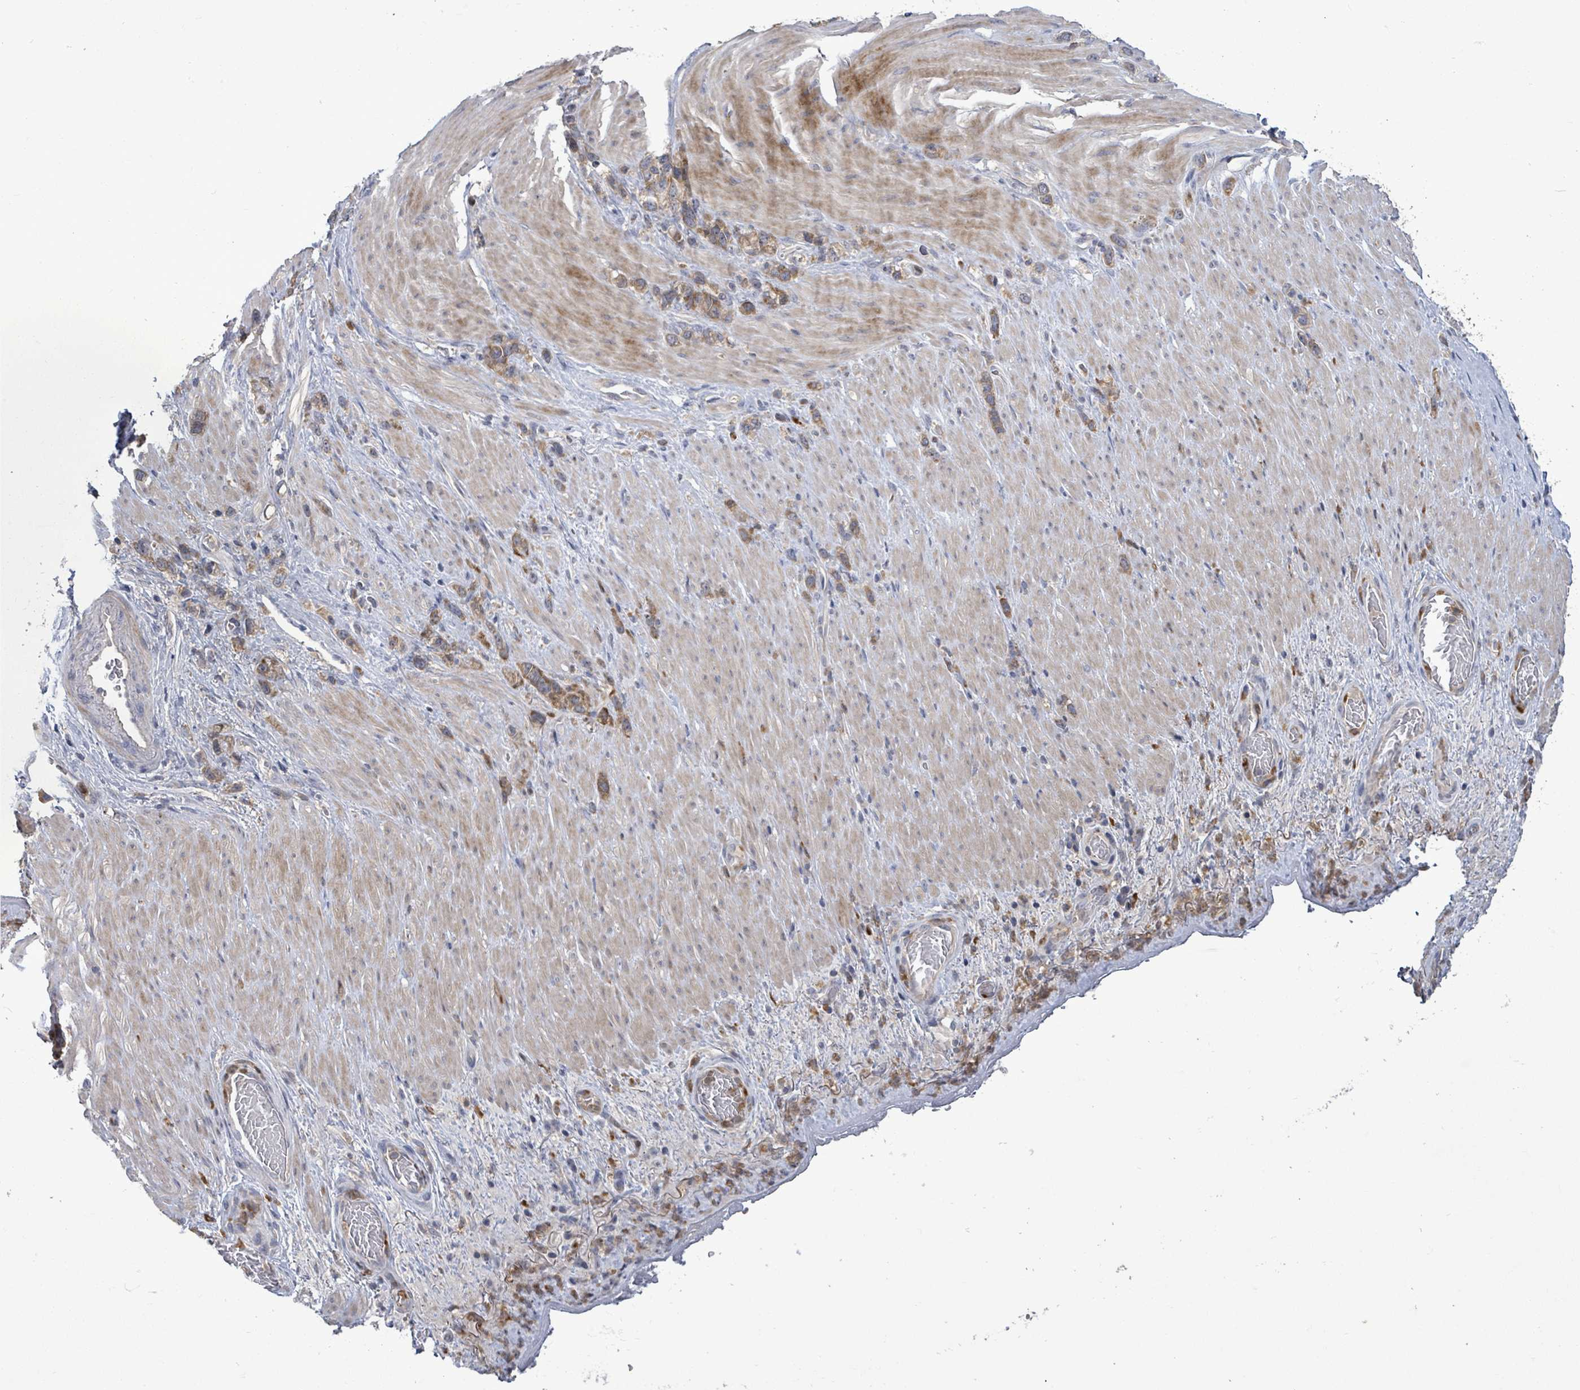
{"staining": {"intensity": "moderate", "quantity": ">75%", "location": "cytoplasmic/membranous"}, "tissue": "stomach cancer", "cell_type": "Tumor cells", "image_type": "cancer", "snomed": [{"axis": "morphology", "description": "Adenocarcinoma, NOS"}, {"axis": "topography", "description": "Stomach"}], "caption": "This image reveals stomach adenocarcinoma stained with immunohistochemistry (IHC) to label a protein in brown. The cytoplasmic/membranous of tumor cells show moderate positivity for the protein. Nuclei are counter-stained blue.", "gene": "SERPINE3", "patient": {"sex": "female", "age": 65}}